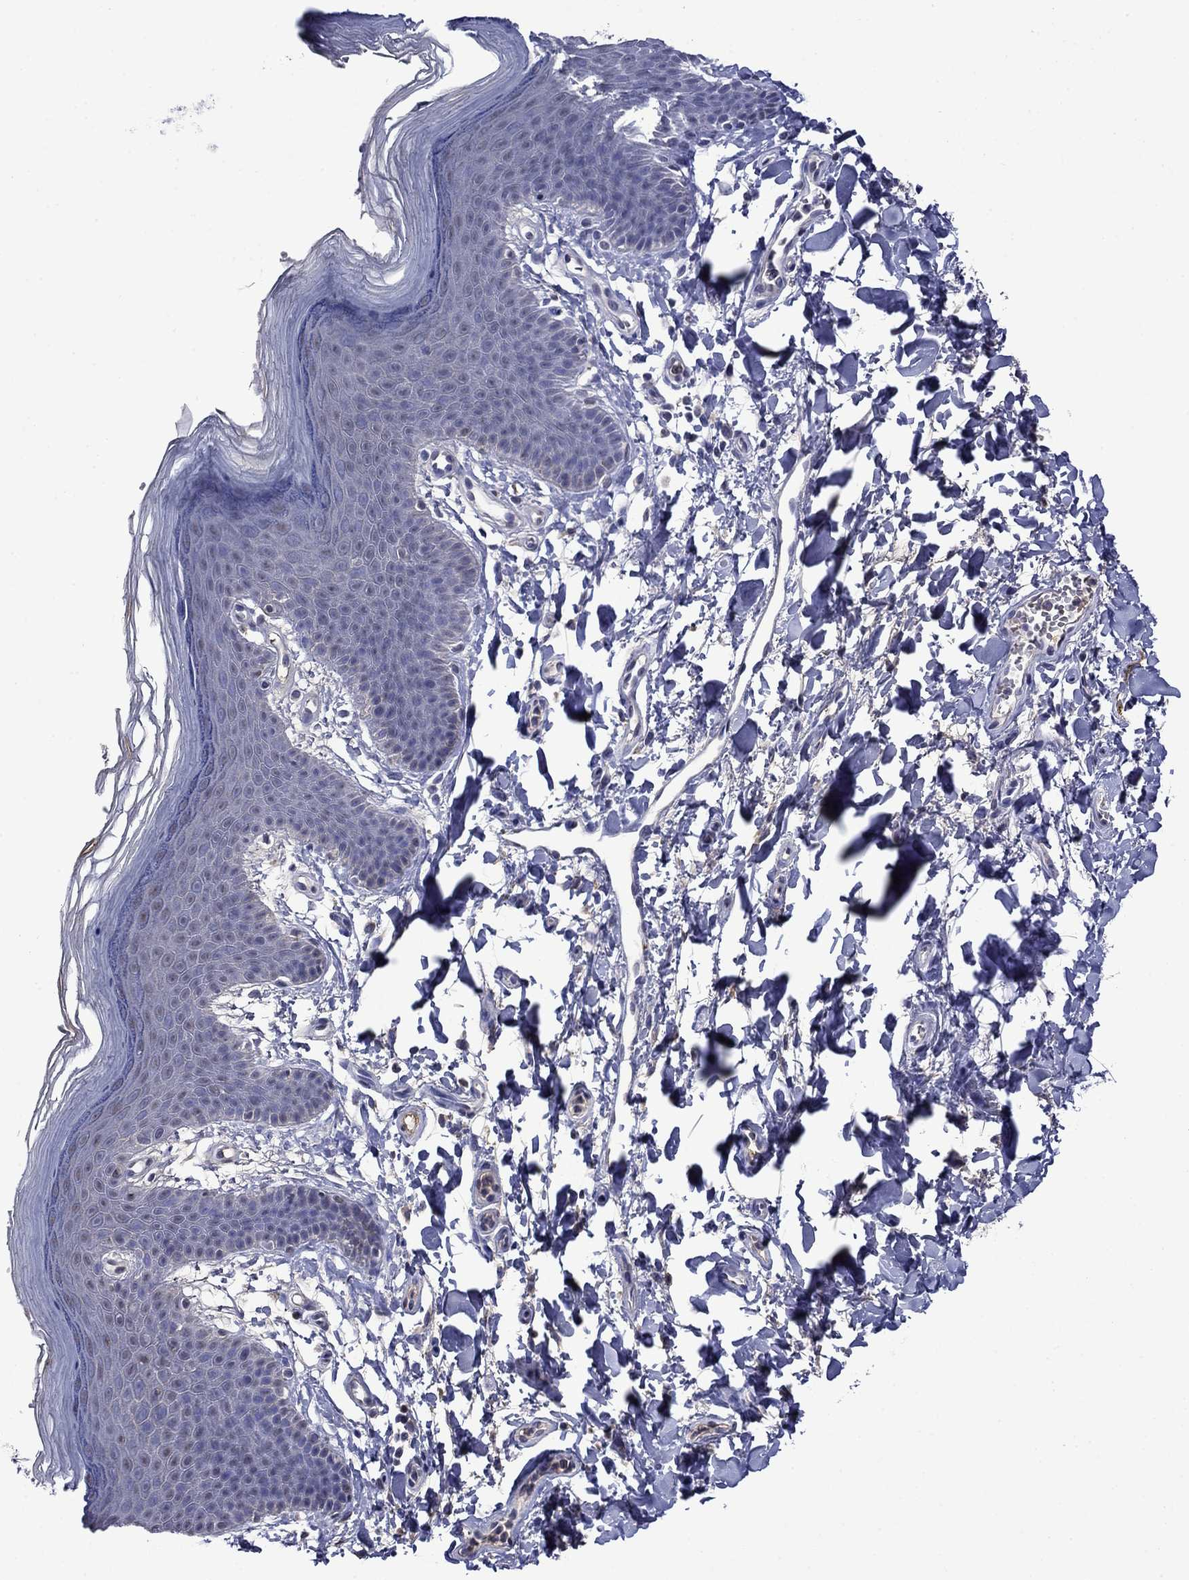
{"staining": {"intensity": "negative", "quantity": "none", "location": "none"}, "tissue": "skin", "cell_type": "Epidermal cells", "image_type": "normal", "snomed": [{"axis": "morphology", "description": "Normal tissue, NOS"}, {"axis": "topography", "description": "Anal"}], "caption": "Immunohistochemistry photomicrograph of unremarkable skin stained for a protein (brown), which shows no staining in epidermal cells.", "gene": "APOA2", "patient": {"sex": "male", "age": 53}}